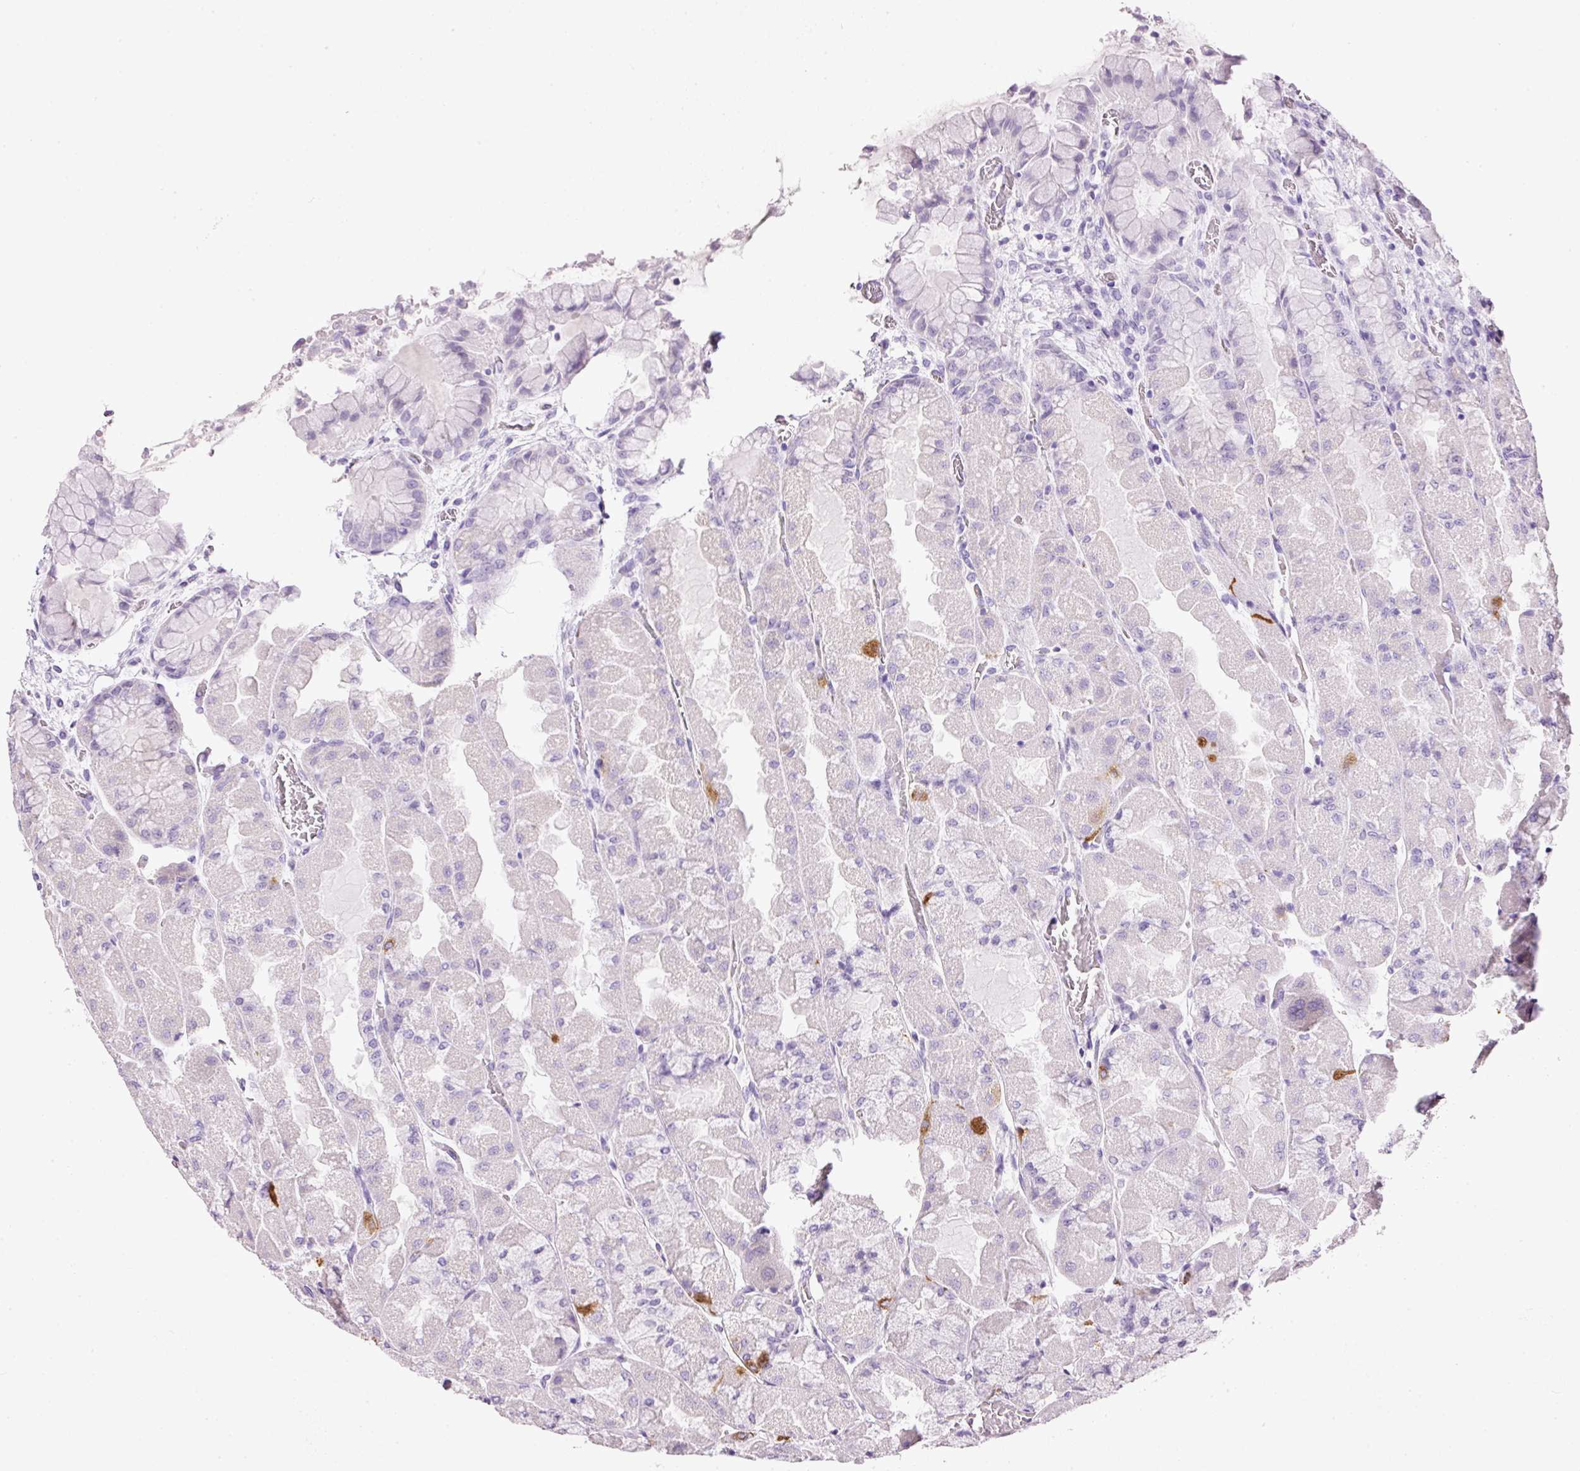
{"staining": {"intensity": "moderate", "quantity": "<25%", "location": "cytoplasmic/membranous"}, "tissue": "stomach", "cell_type": "Glandular cells", "image_type": "normal", "snomed": [{"axis": "morphology", "description": "Normal tissue, NOS"}, {"axis": "topography", "description": "Stomach"}], "caption": "Protein staining of benign stomach displays moderate cytoplasmic/membranous staining in about <25% of glandular cells.", "gene": "BSND", "patient": {"sex": "female", "age": 61}}